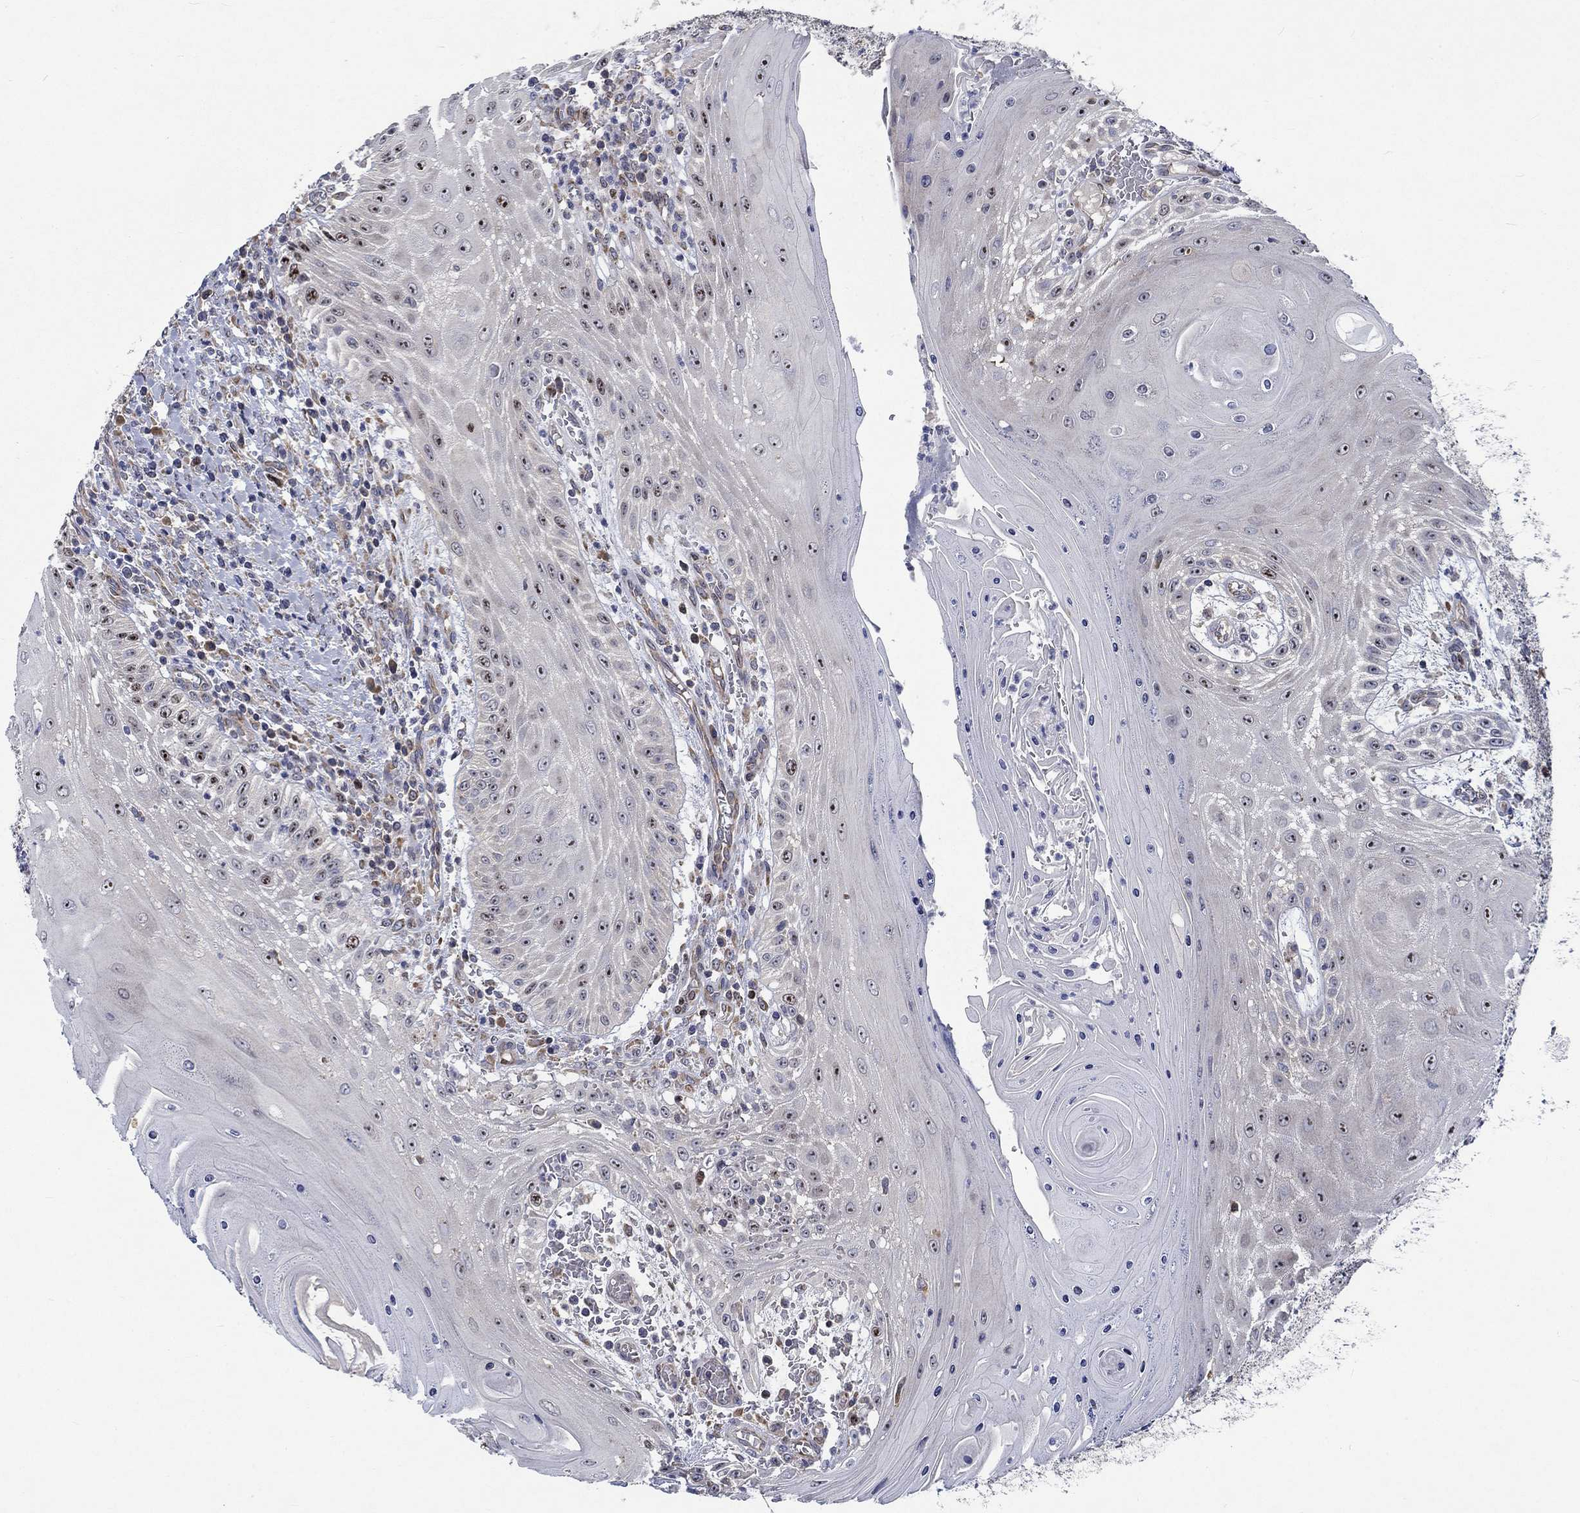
{"staining": {"intensity": "weak", "quantity": "<25%", "location": "nuclear"}, "tissue": "head and neck cancer", "cell_type": "Tumor cells", "image_type": "cancer", "snomed": [{"axis": "morphology", "description": "Squamous cell carcinoma, NOS"}, {"axis": "topography", "description": "Oral tissue"}, {"axis": "topography", "description": "Head-Neck"}], "caption": "Photomicrograph shows no protein positivity in tumor cells of head and neck cancer tissue.", "gene": "MMP24", "patient": {"sex": "male", "age": 58}}